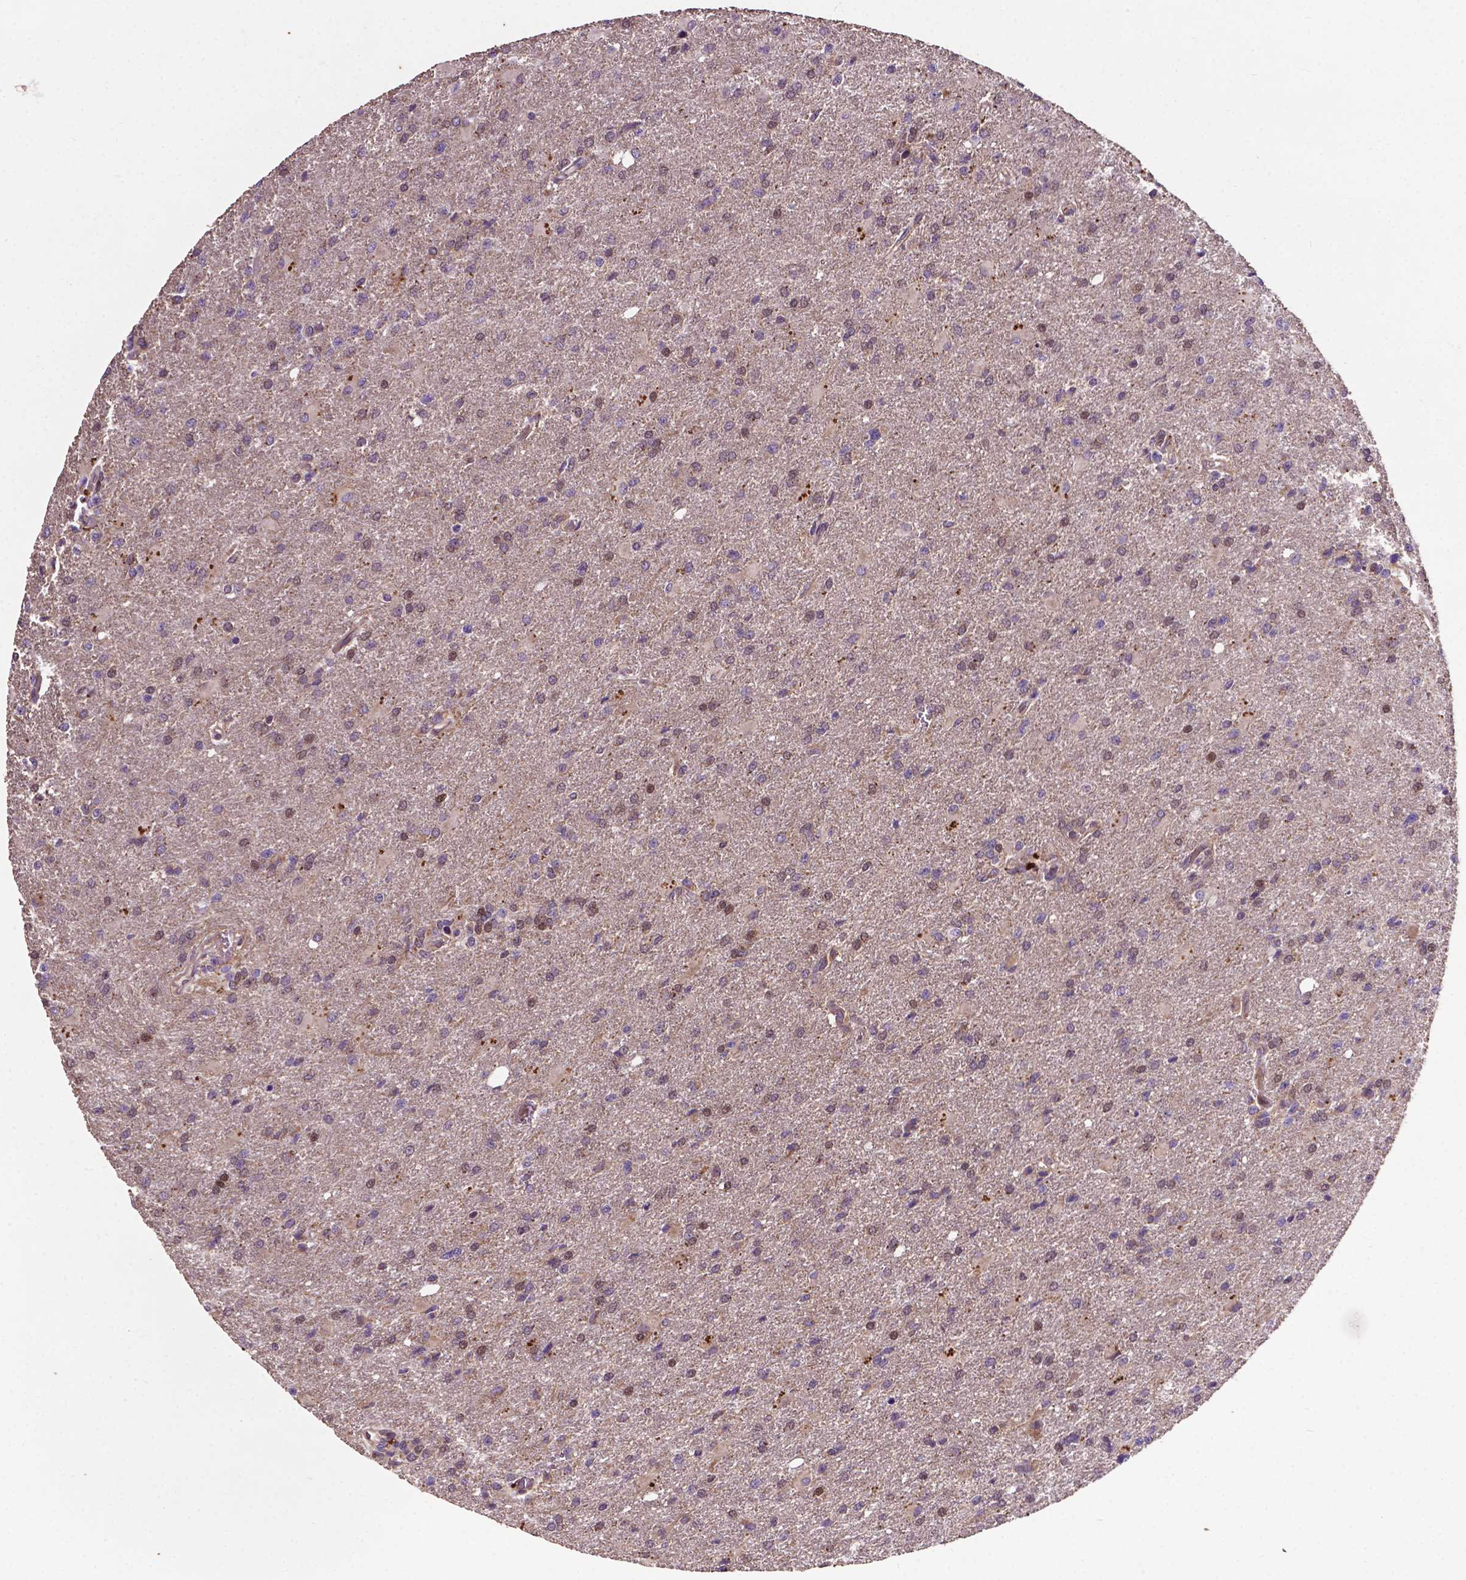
{"staining": {"intensity": "moderate", "quantity": "<25%", "location": "nuclear"}, "tissue": "glioma", "cell_type": "Tumor cells", "image_type": "cancer", "snomed": [{"axis": "morphology", "description": "Glioma, malignant, High grade"}, {"axis": "topography", "description": "Brain"}], "caption": "Glioma was stained to show a protein in brown. There is low levels of moderate nuclear expression in approximately <25% of tumor cells. (DAB IHC with brightfield microscopy, high magnification).", "gene": "SPNS2", "patient": {"sex": "male", "age": 68}}